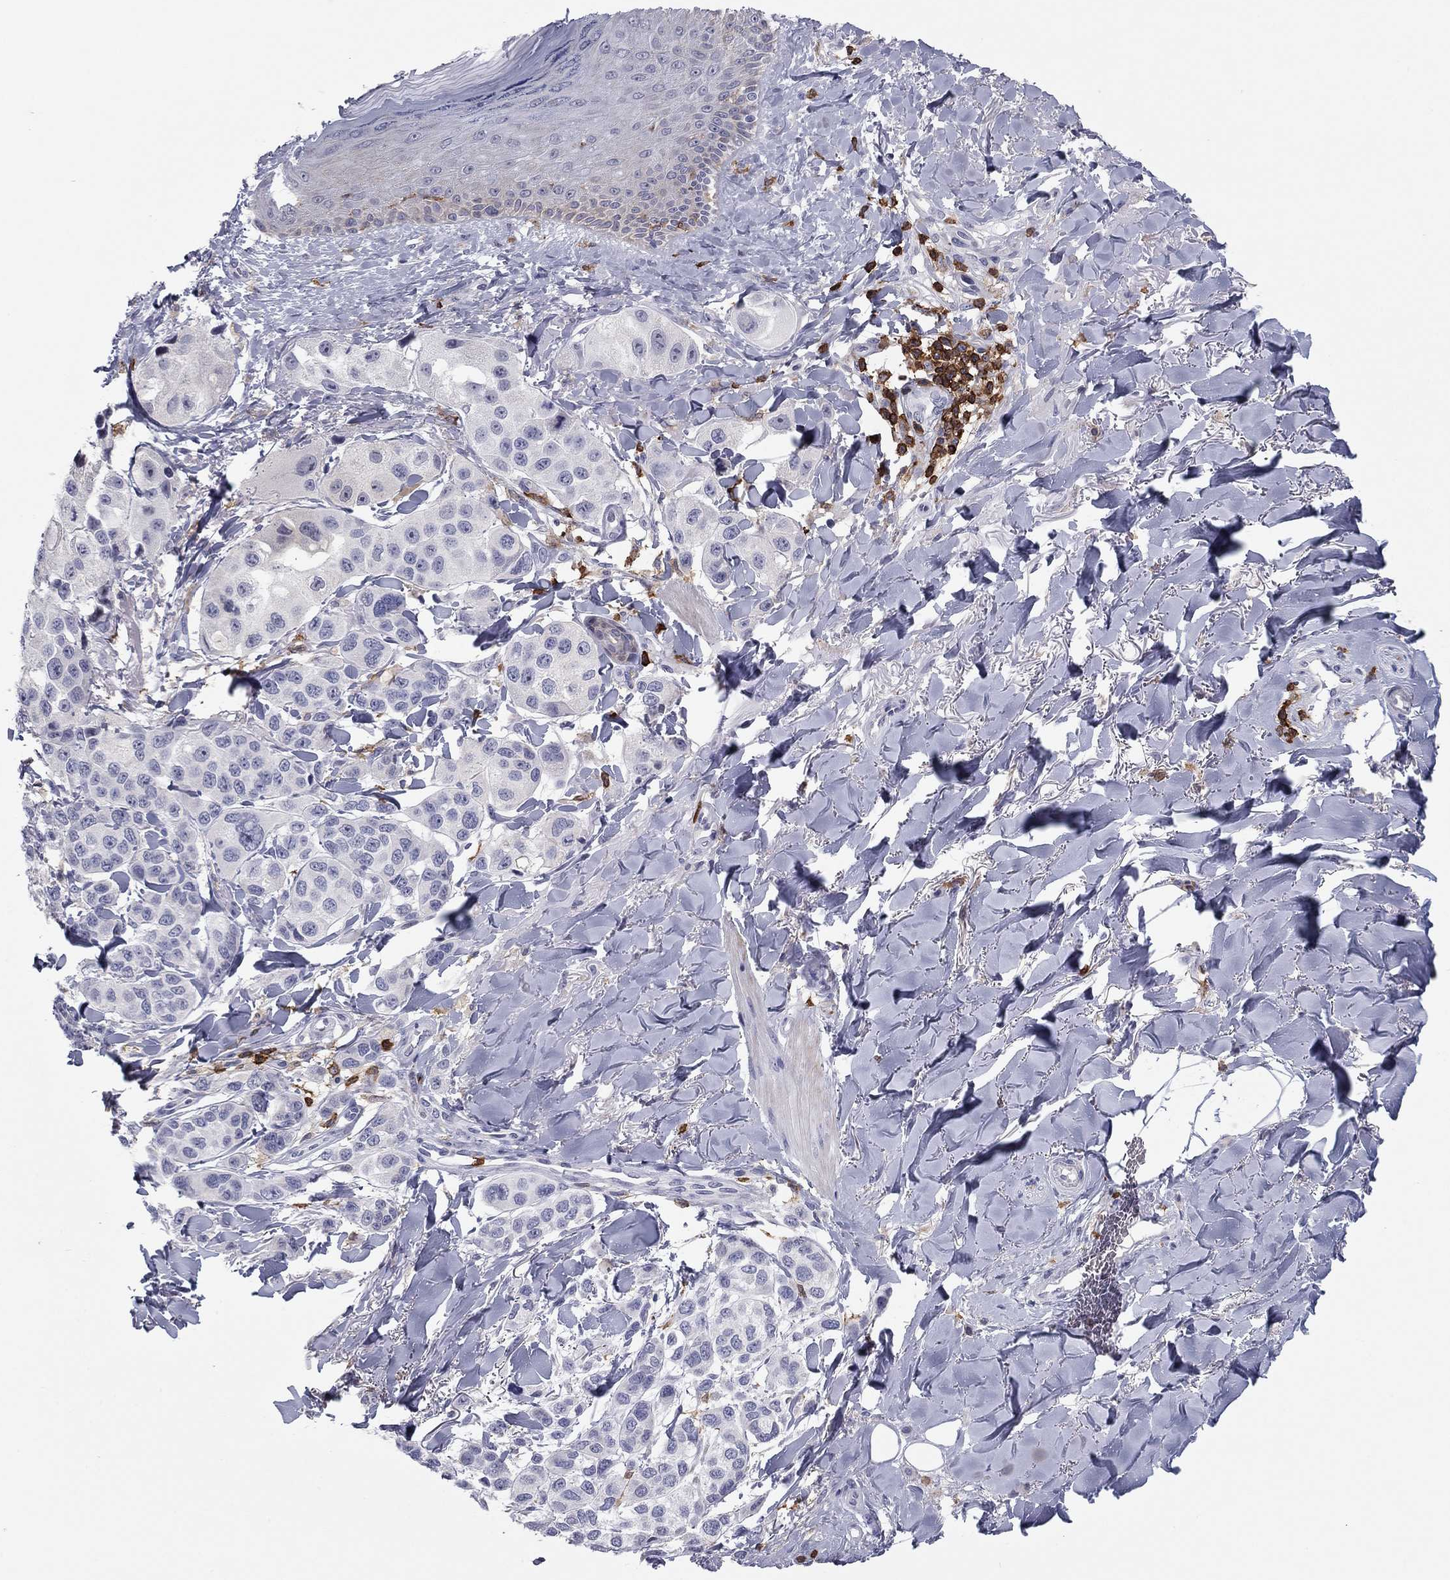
{"staining": {"intensity": "negative", "quantity": "none", "location": "none"}, "tissue": "melanoma", "cell_type": "Tumor cells", "image_type": "cancer", "snomed": [{"axis": "morphology", "description": "Malignant melanoma, NOS"}, {"axis": "topography", "description": "Skin"}], "caption": "The immunohistochemistry micrograph has no significant staining in tumor cells of melanoma tissue.", "gene": "ARHGAP27", "patient": {"sex": "male", "age": 57}}